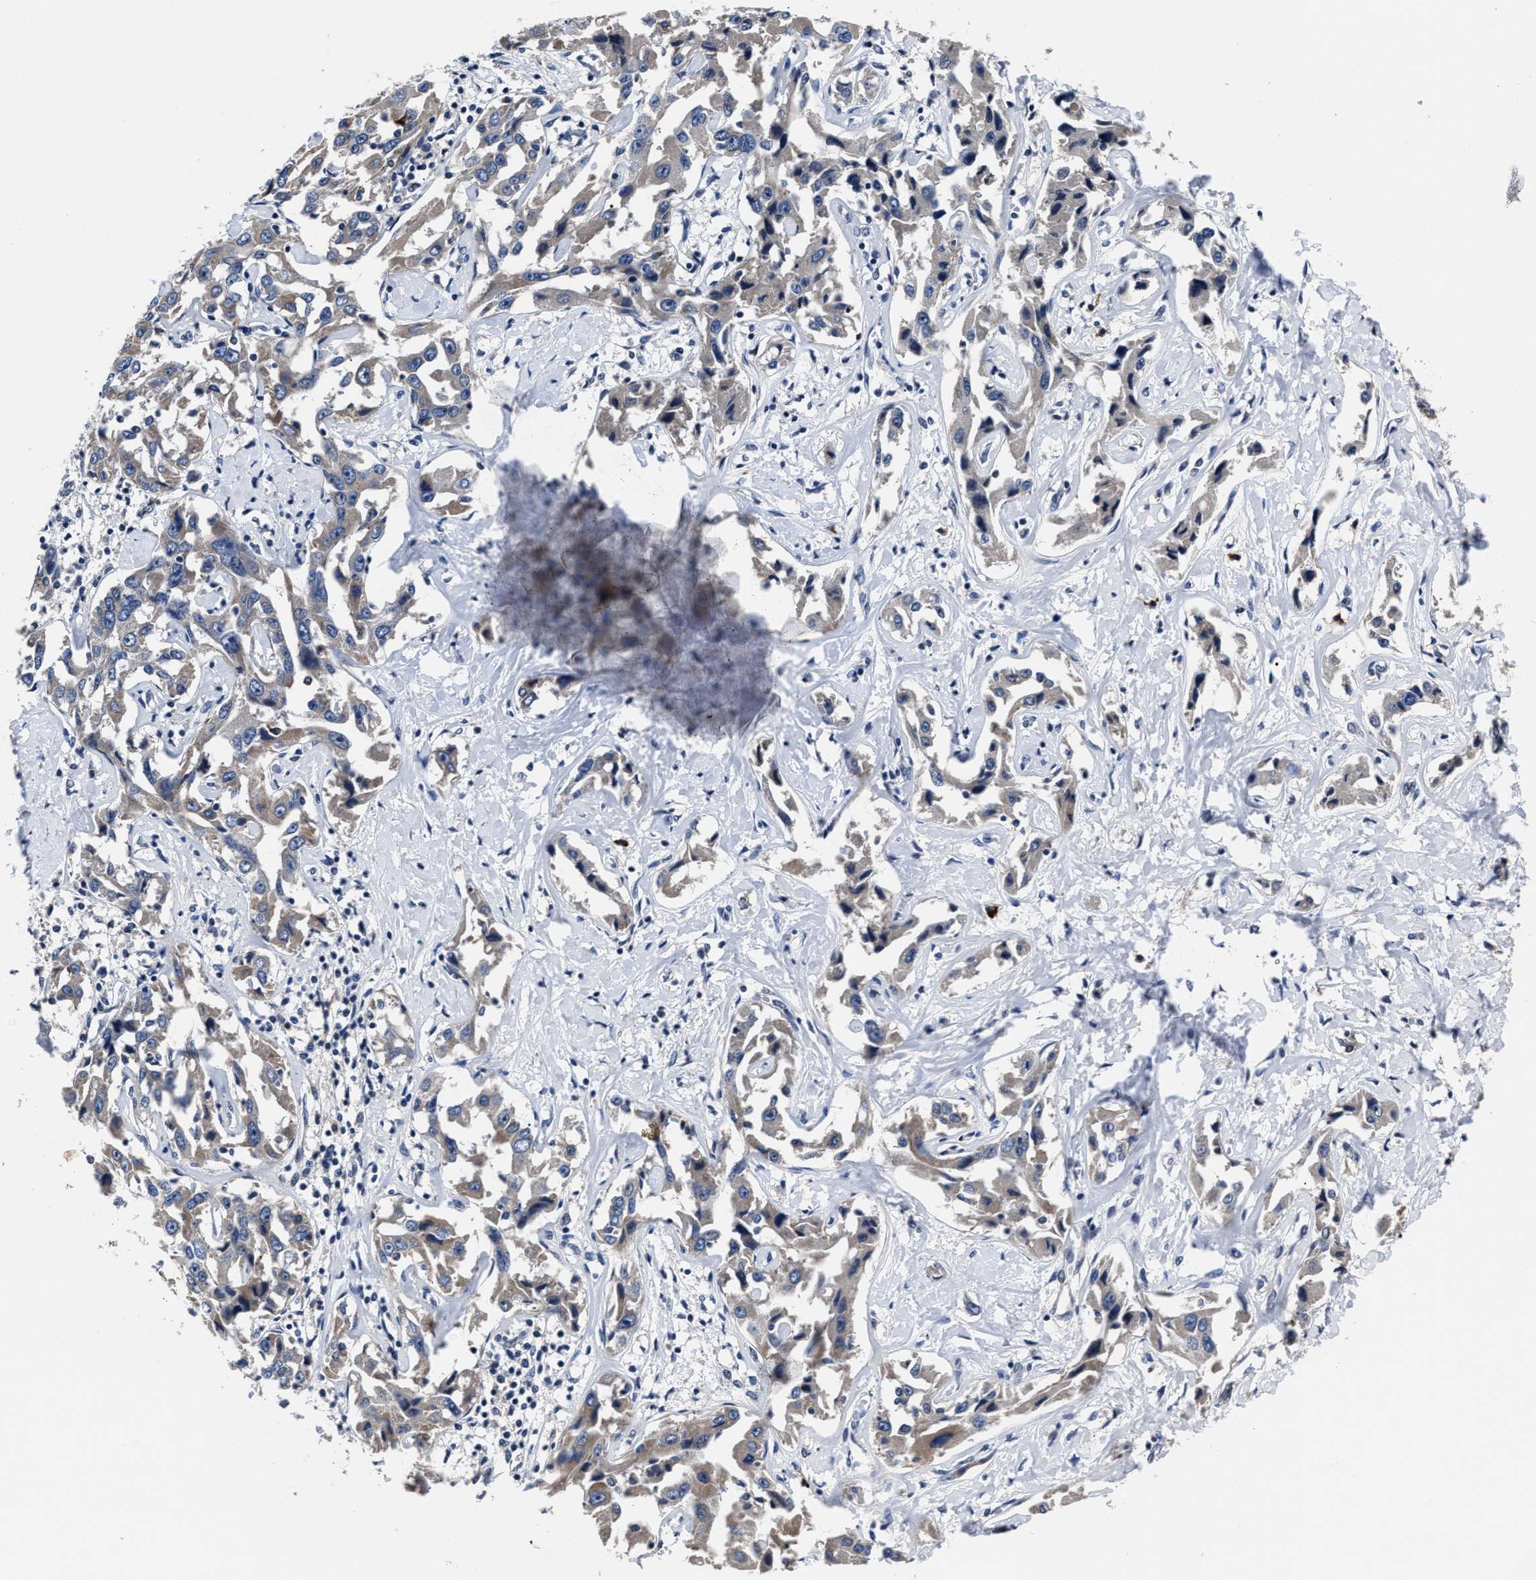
{"staining": {"intensity": "weak", "quantity": "25%-75%", "location": "cytoplasmic/membranous"}, "tissue": "liver cancer", "cell_type": "Tumor cells", "image_type": "cancer", "snomed": [{"axis": "morphology", "description": "Cholangiocarcinoma"}, {"axis": "topography", "description": "Liver"}], "caption": "Tumor cells demonstrate weak cytoplasmic/membranous expression in approximately 25%-75% of cells in liver cancer (cholangiocarcinoma). The protein is shown in brown color, while the nuclei are stained blue.", "gene": "RSBN1L", "patient": {"sex": "male", "age": 59}}